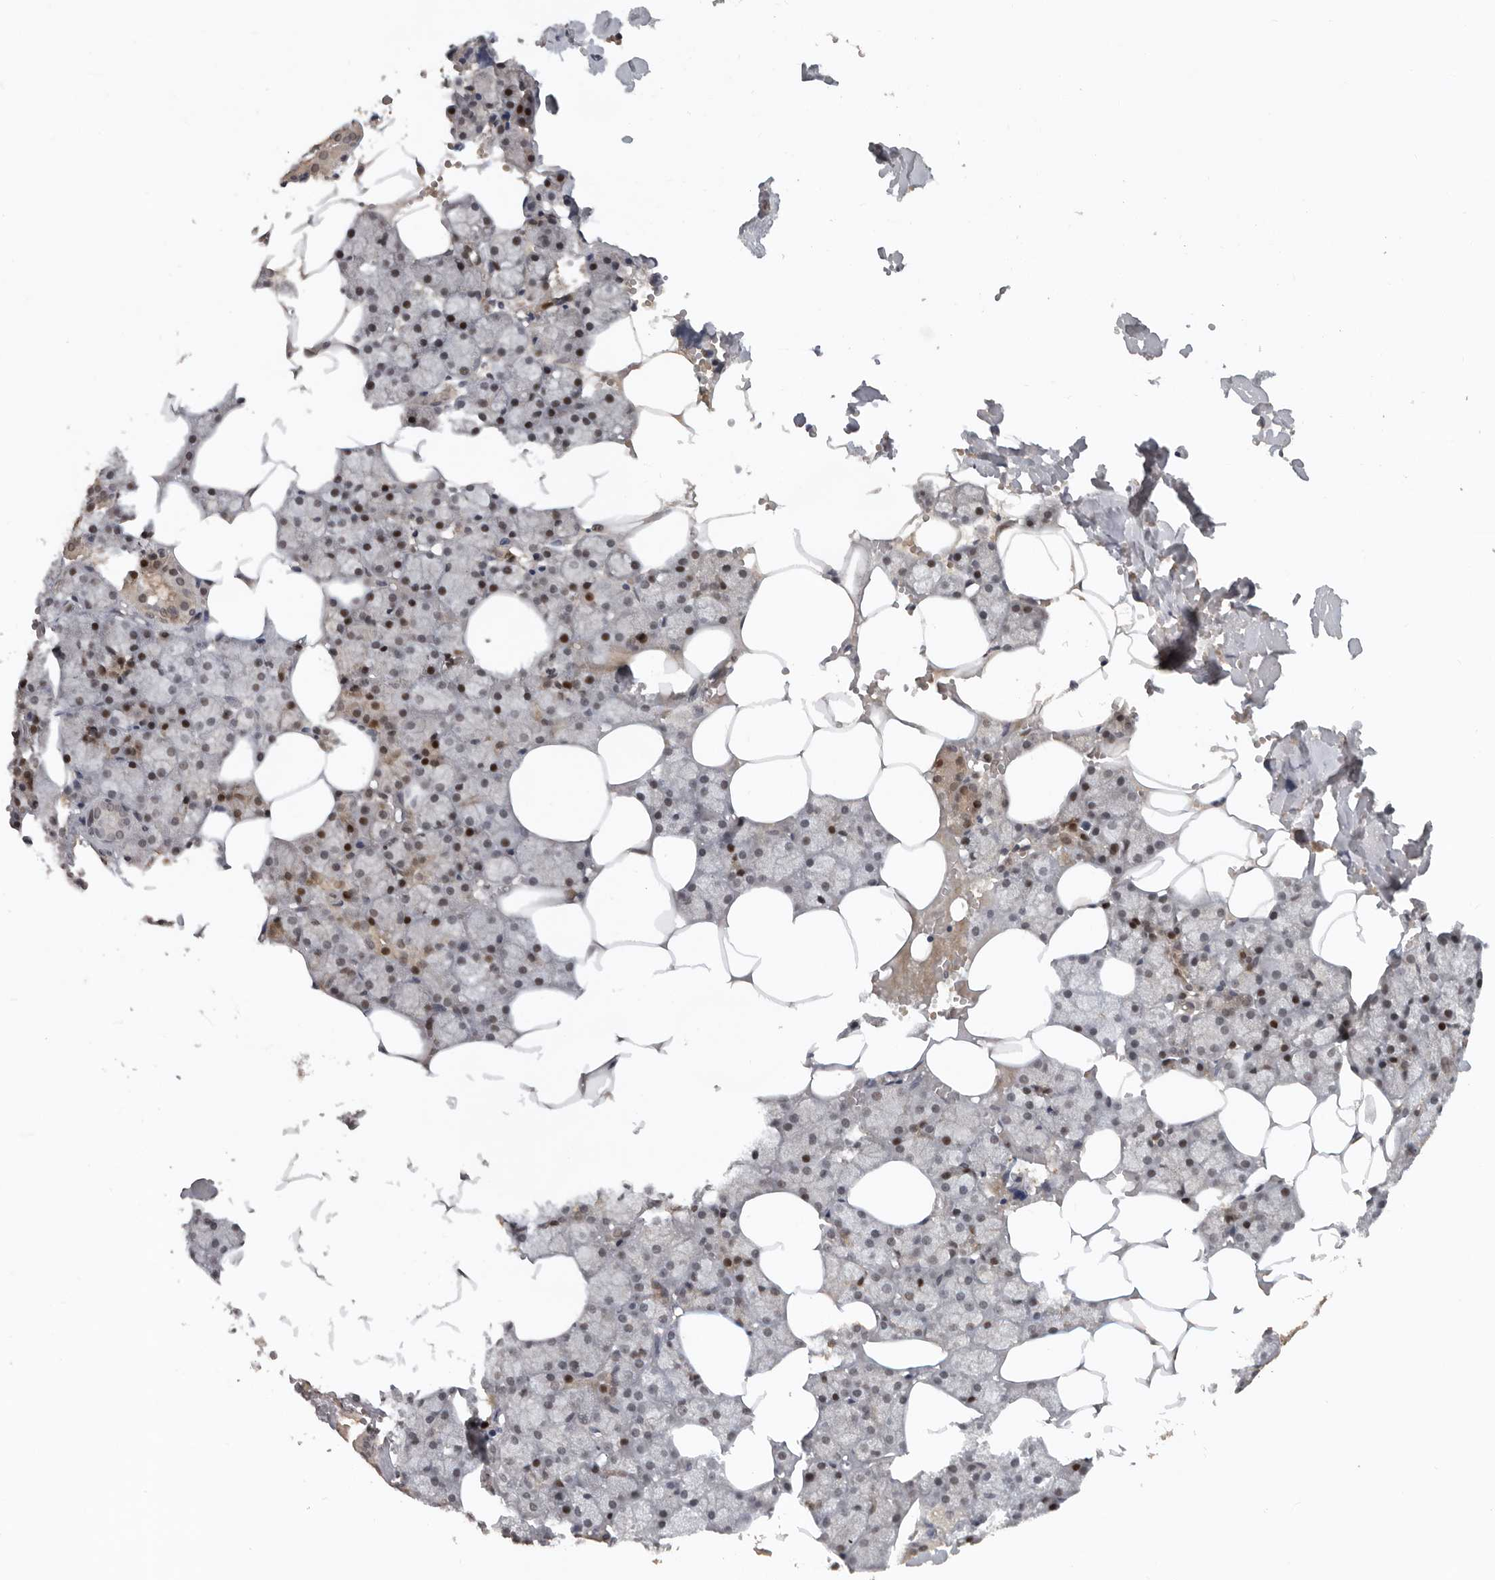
{"staining": {"intensity": "strong", "quantity": "25%-75%", "location": "cytoplasmic/membranous,nuclear"}, "tissue": "salivary gland", "cell_type": "Glandular cells", "image_type": "normal", "snomed": [{"axis": "morphology", "description": "Normal tissue, NOS"}, {"axis": "topography", "description": "Salivary gland"}], "caption": "This photomicrograph exhibits immunohistochemistry (IHC) staining of benign salivary gland, with high strong cytoplasmic/membranous,nuclear staining in approximately 25%-75% of glandular cells.", "gene": "HENMT1", "patient": {"sex": "male", "age": 62}}